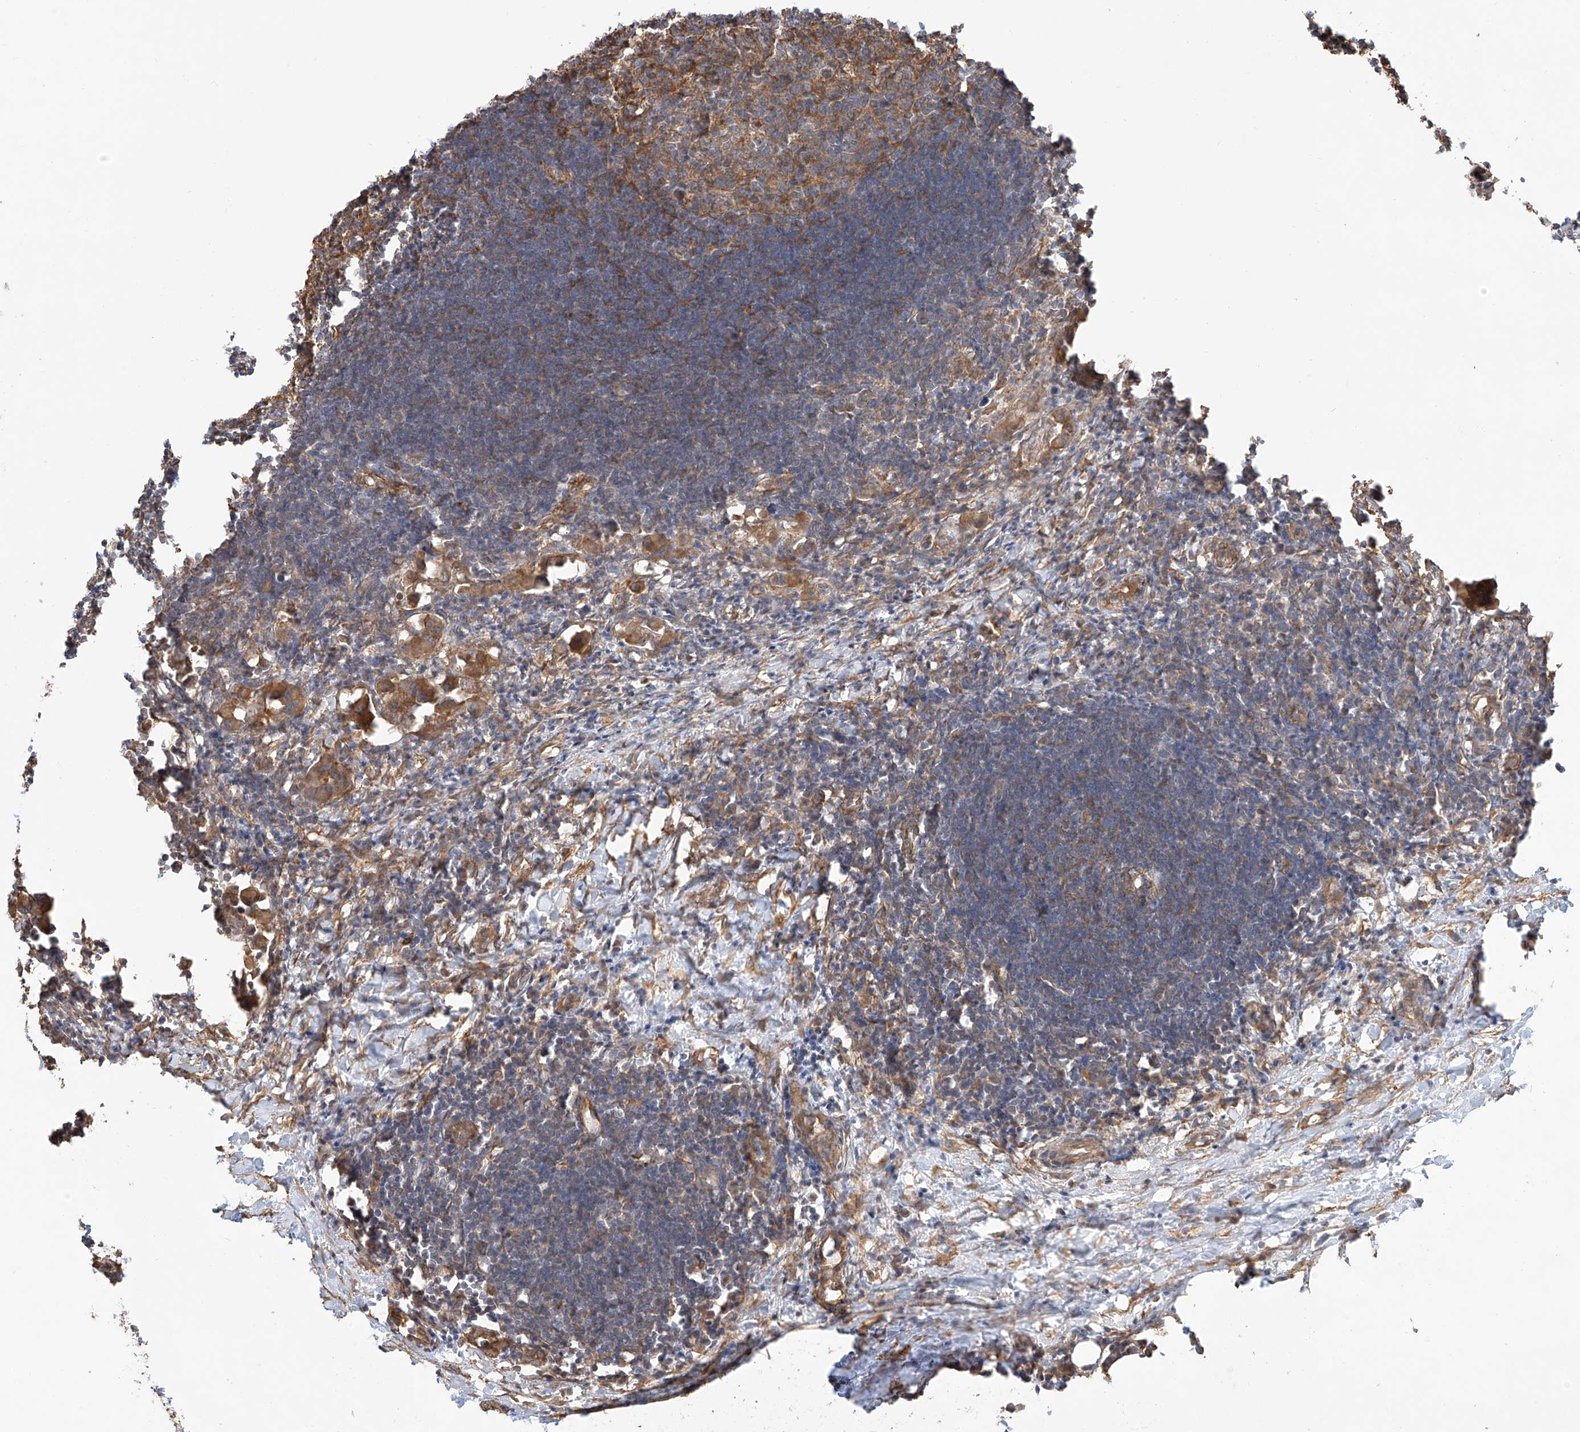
{"staining": {"intensity": "moderate", "quantity": "25%-75%", "location": "cytoplasmic/membranous"}, "tissue": "lymph node", "cell_type": "Germinal center cells", "image_type": "normal", "snomed": [{"axis": "morphology", "description": "Normal tissue, NOS"}, {"axis": "morphology", "description": "Malignant melanoma, Metastatic site"}, {"axis": "topography", "description": "Lymph node"}], "caption": "Moderate cytoplasmic/membranous protein expression is present in approximately 25%-75% of germinal center cells in lymph node.", "gene": "CSMD3", "patient": {"sex": "male", "age": 41}}